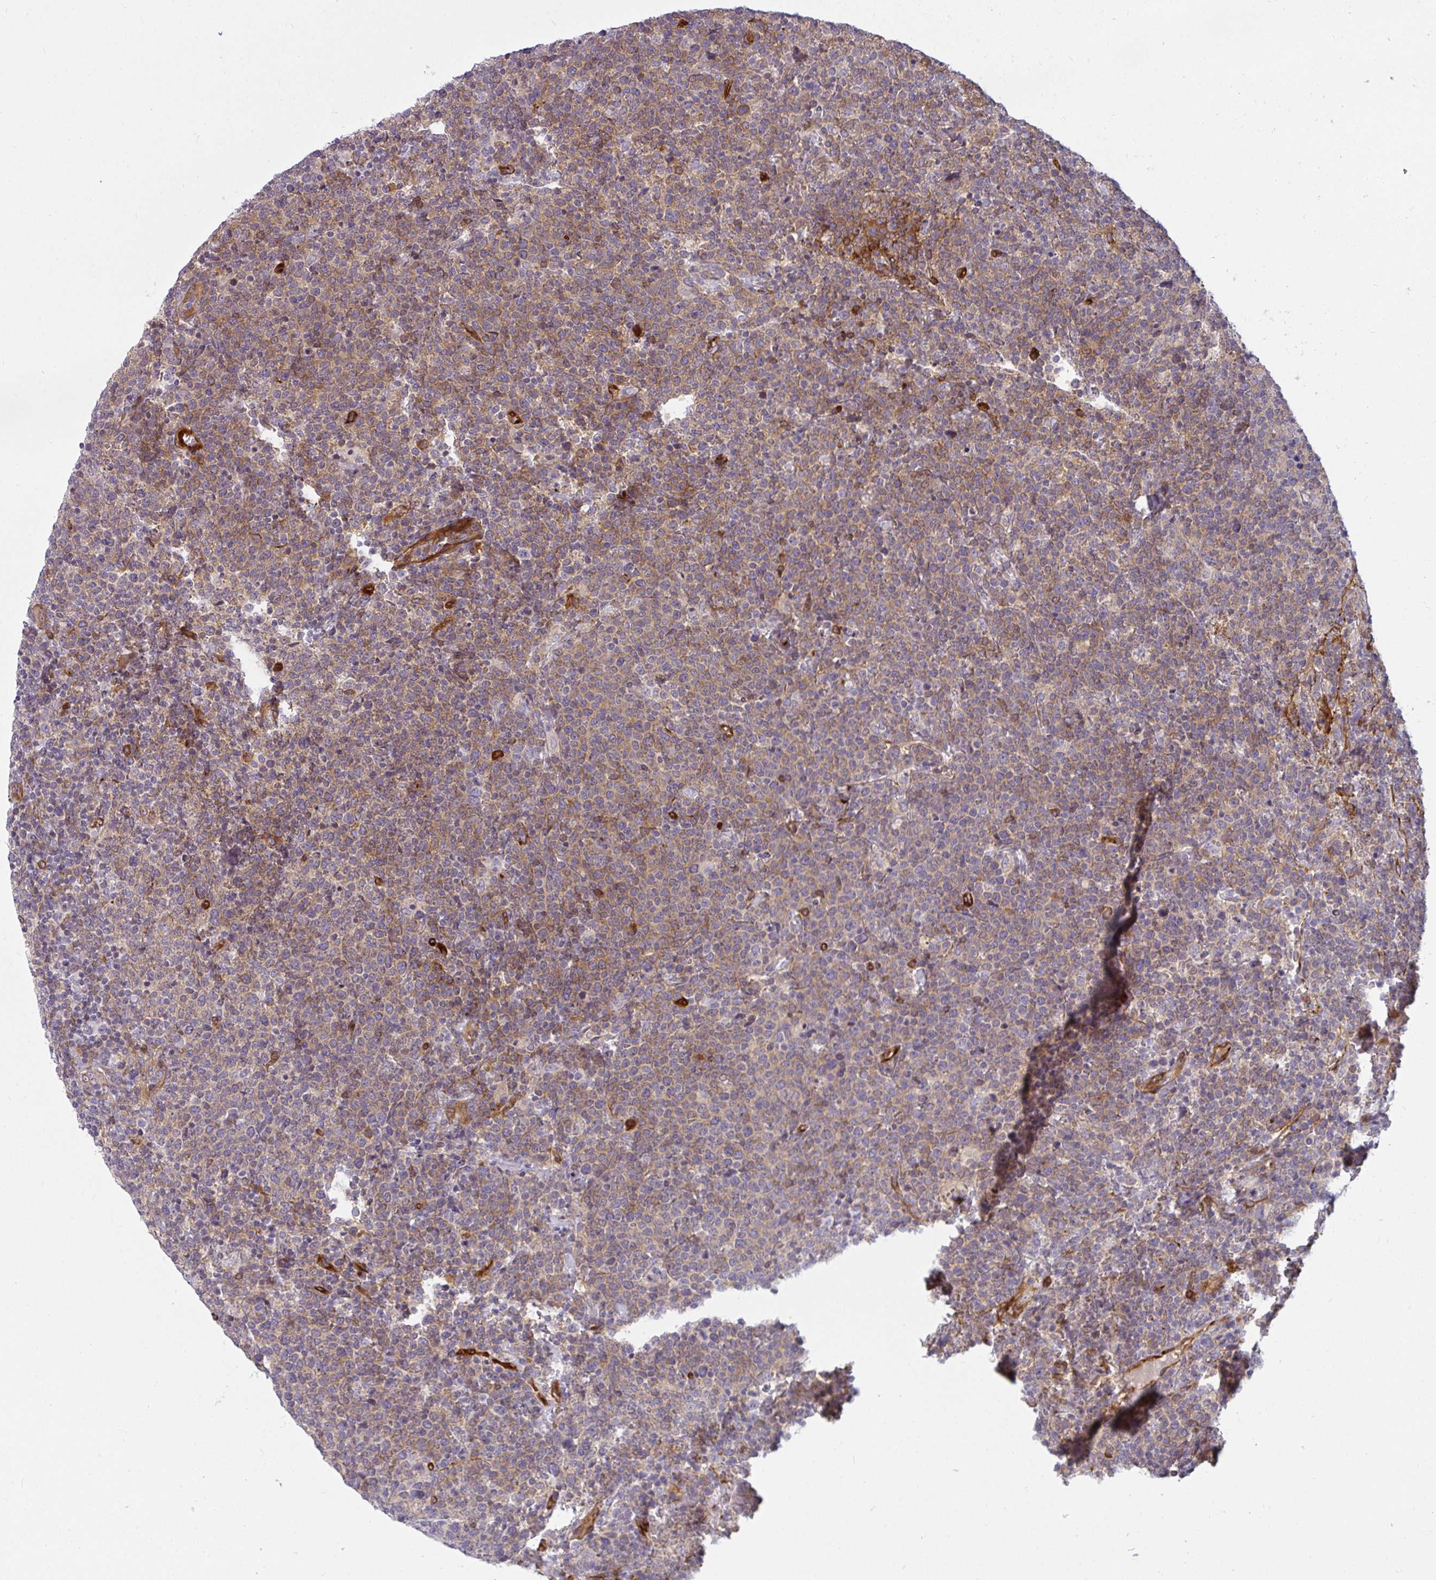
{"staining": {"intensity": "weak", "quantity": ">75%", "location": "cytoplasmic/membranous"}, "tissue": "lymphoma", "cell_type": "Tumor cells", "image_type": "cancer", "snomed": [{"axis": "morphology", "description": "Malignant lymphoma, non-Hodgkin's type, High grade"}, {"axis": "topography", "description": "Lymph node"}], "caption": "The image demonstrates immunohistochemical staining of malignant lymphoma, non-Hodgkin's type (high-grade). There is weak cytoplasmic/membranous staining is seen in about >75% of tumor cells. Nuclei are stained in blue.", "gene": "IFIT3", "patient": {"sex": "male", "age": 61}}